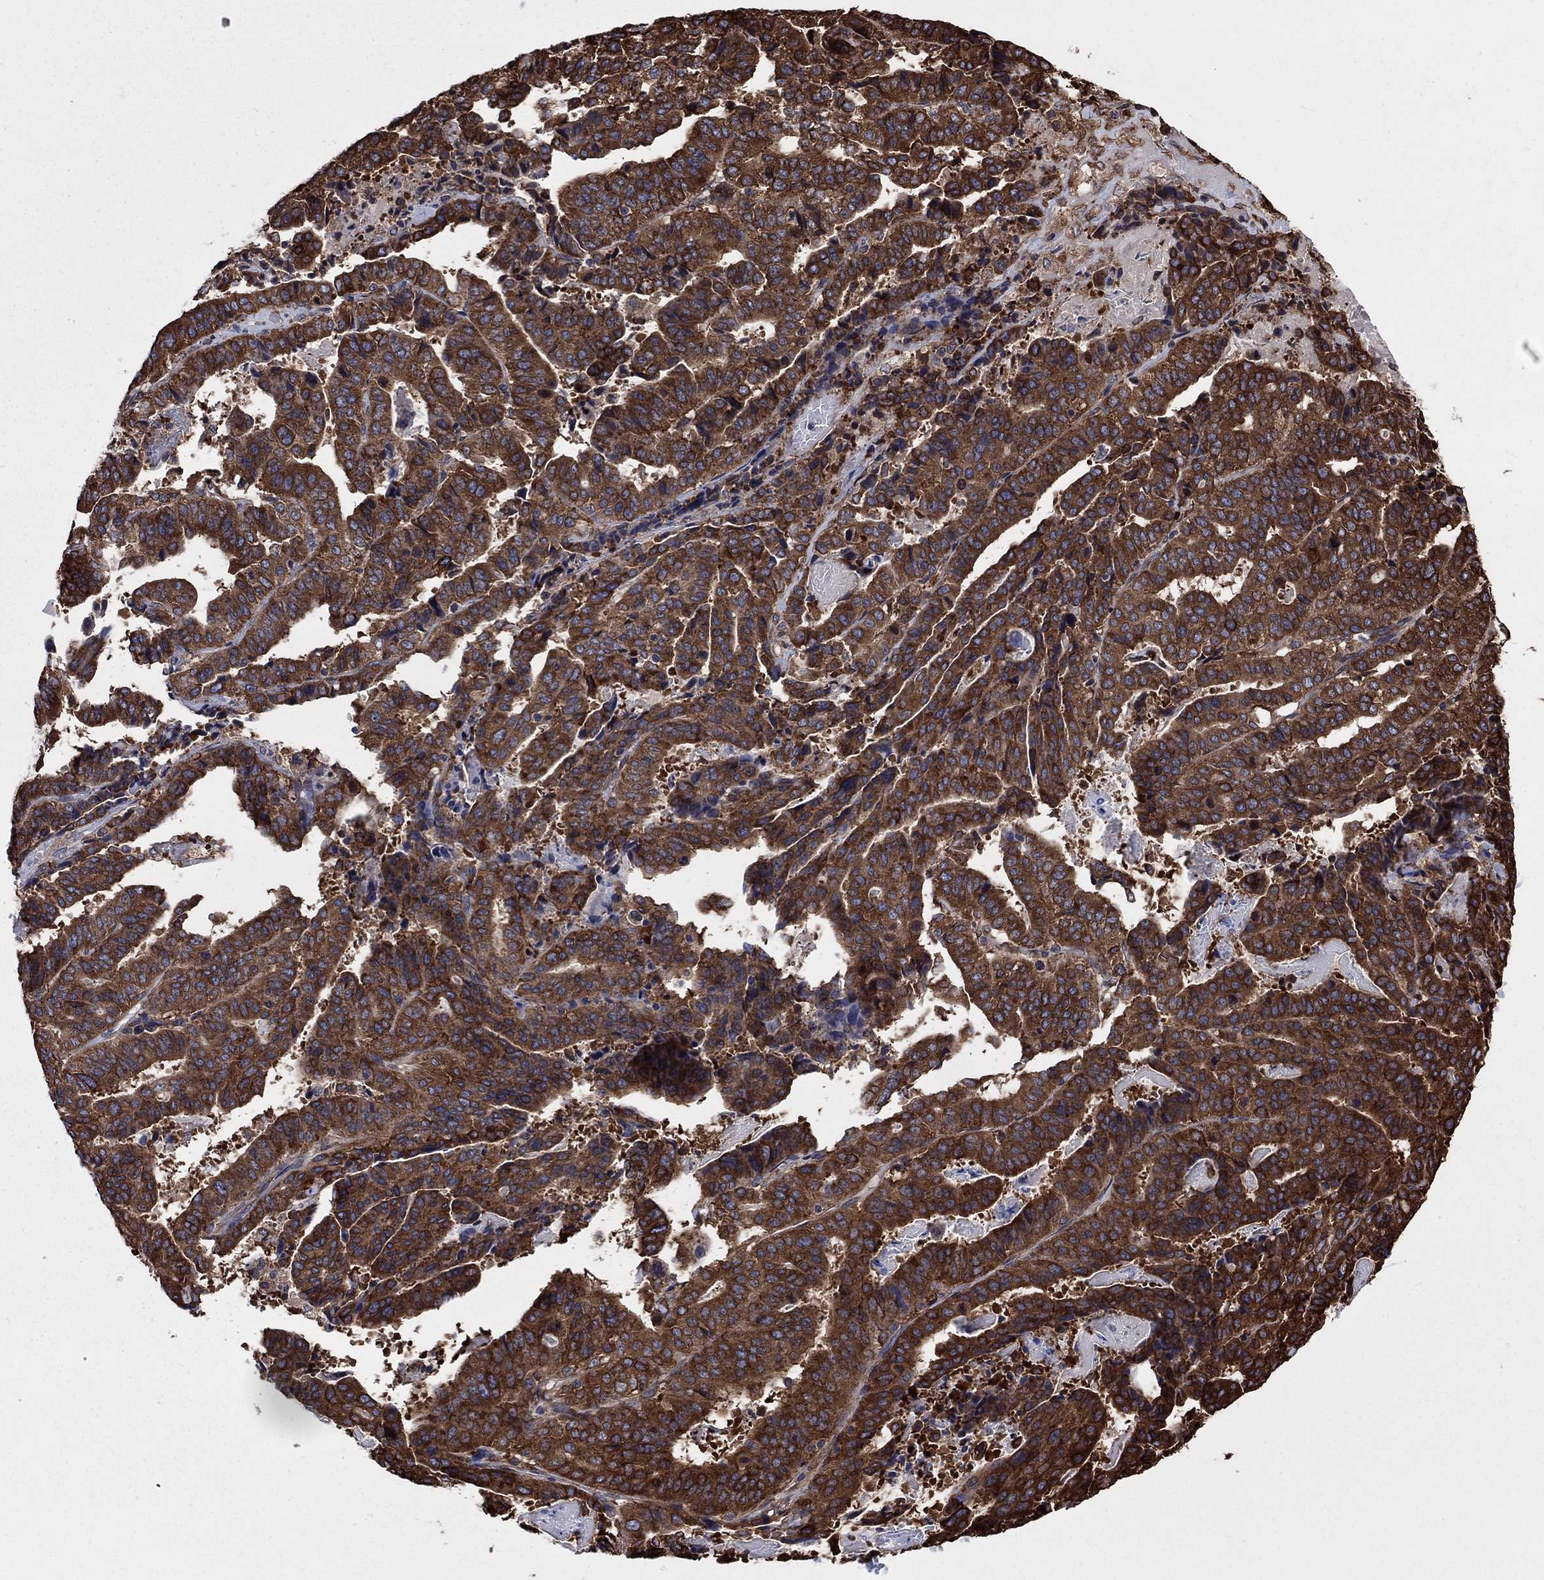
{"staining": {"intensity": "strong", "quantity": ">75%", "location": "cytoplasmic/membranous"}, "tissue": "stomach cancer", "cell_type": "Tumor cells", "image_type": "cancer", "snomed": [{"axis": "morphology", "description": "Adenocarcinoma, NOS"}, {"axis": "topography", "description": "Stomach"}], "caption": "Strong cytoplasmic/membranous staining is appreciated in approximately >75% of tumor cells in stomach cancer (adenocarcinoma).", "gene": "YBX1", "patient": {"sex": "male", "age": 48}}